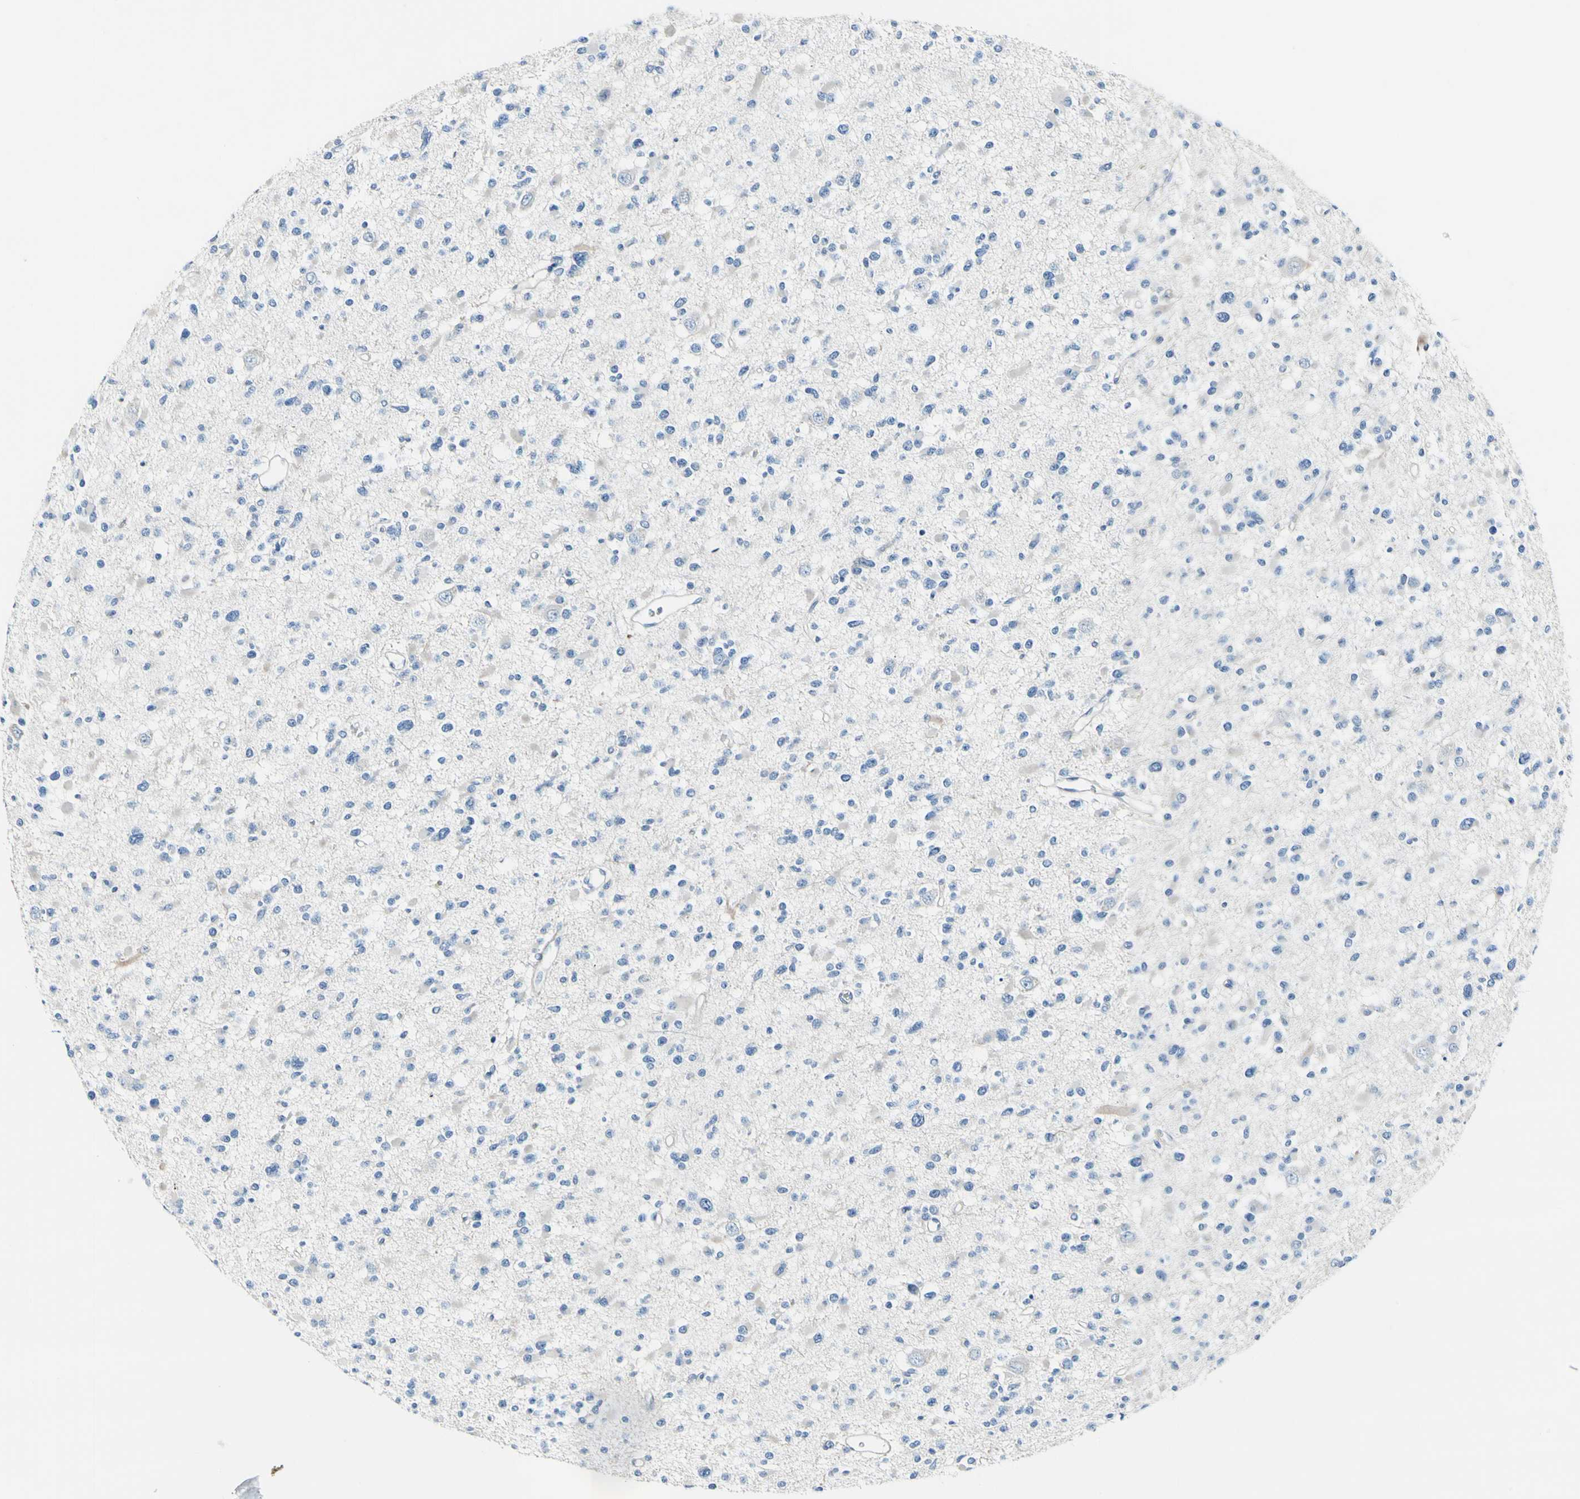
{"staining": {"intensity": "negative", "quantity": "none", "location": "none"}, "tissue": "glioma", "cell_type": "Tumor cells", "image_type": "cancer", "snomed": [{"axis": "morphology", "description": "Glioma, malignant, Low grade"}, {"axis": "topography", "description": "Brain"}], "caption": "DAB immunohistochemical staining of glioma reveals no significant expression in tumor cells. The staining is performed using DAB brown chromogen with nuclei counter-stained in using hematoxylin.", "gene": "COL6A3", "patient": {"sex": "female", "age": 22}}